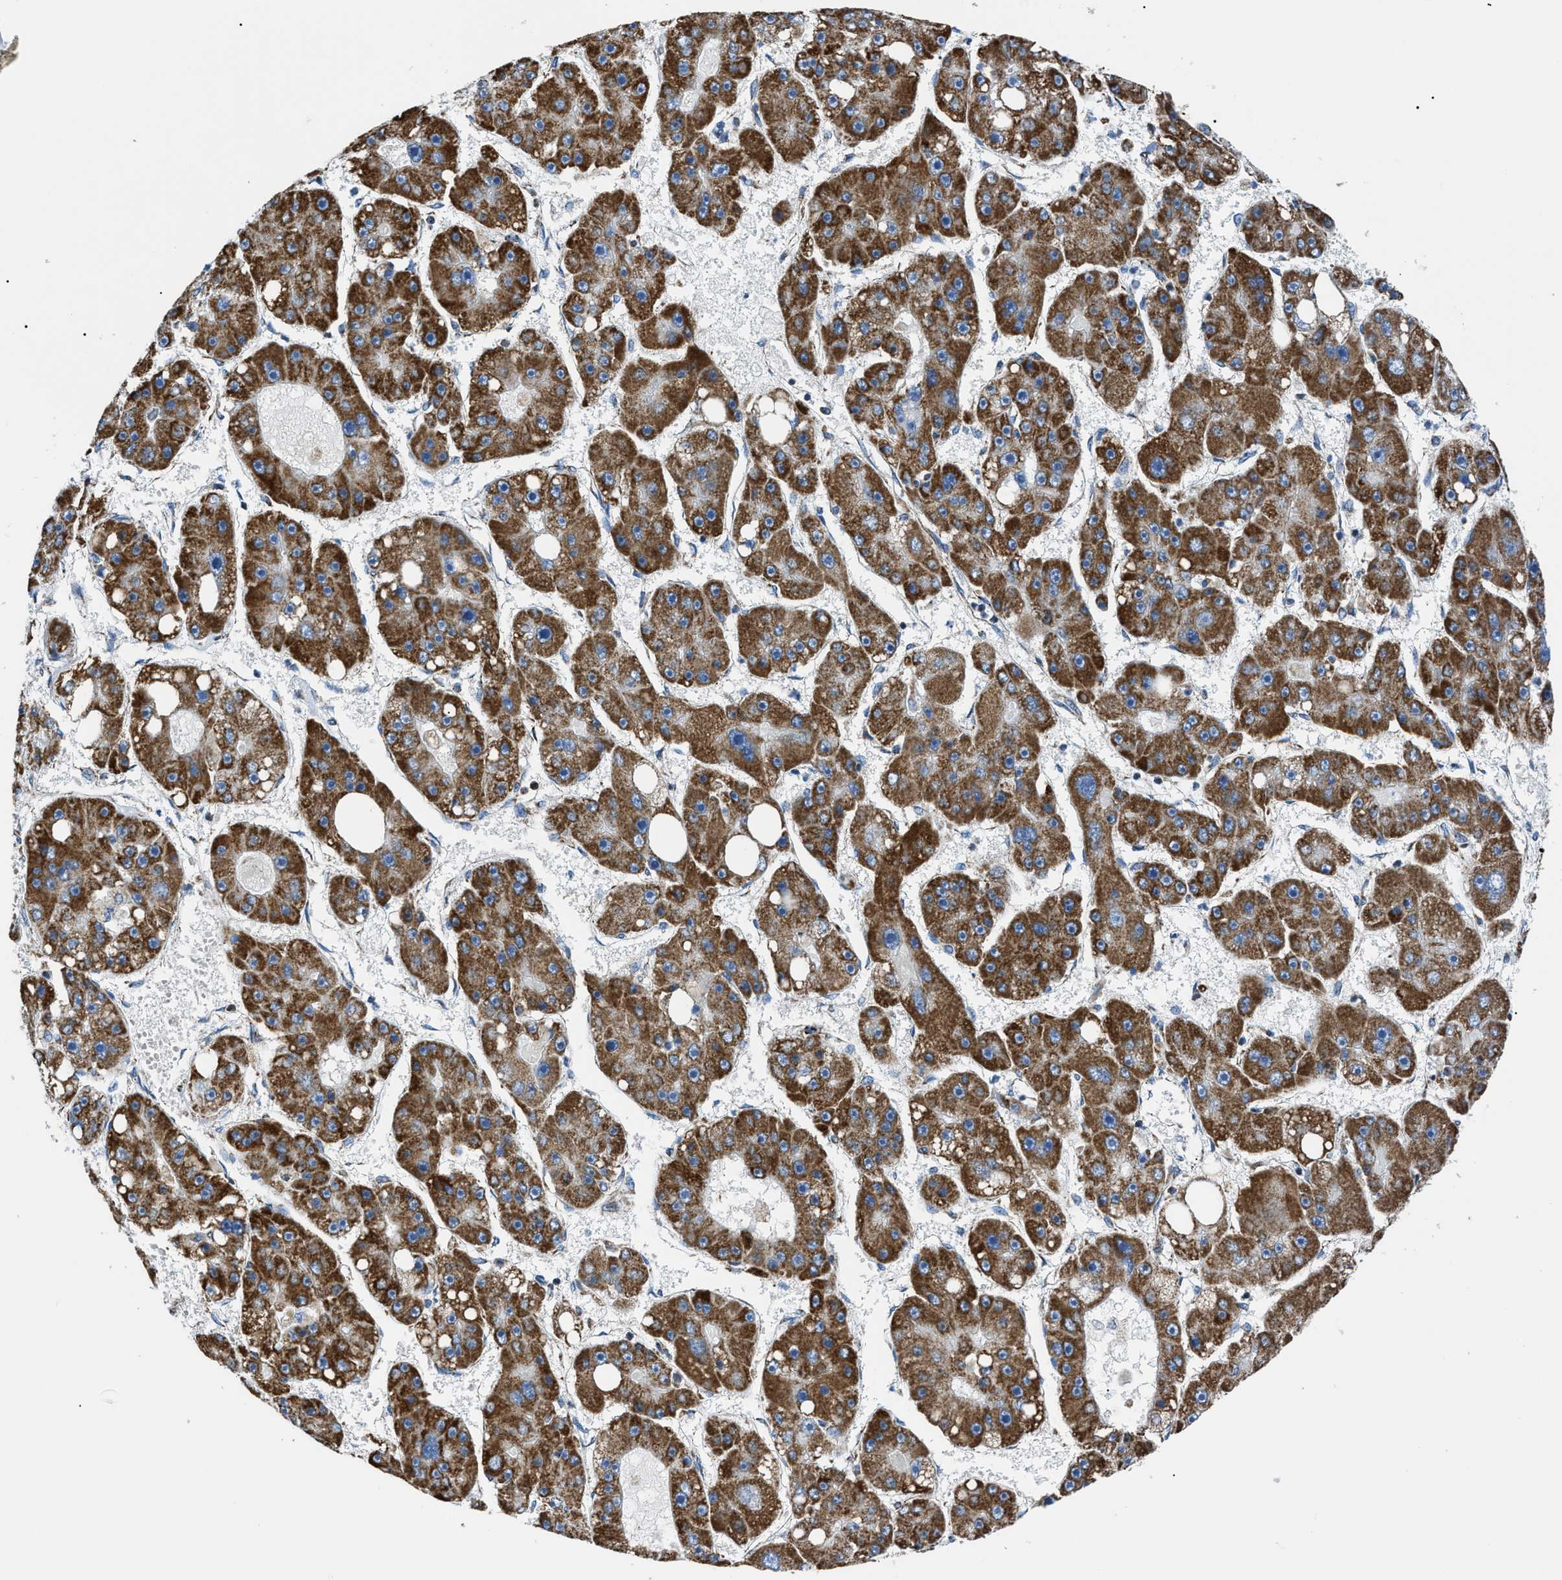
{"staining": {"intensity": "strong", "quantity": ">75%", "location": "cytoplasmic/membranous"}, "tissue": "liver cancer", "cell_type": "Tumor cells", "image_type": "cancer", "snomed": [{"axis": "morphology", "description": "Carcinoma, Hepatocellular, NOS"}, {"axis": "topography", "description": "Liver"}], "caption": "There is high levels of strong cytoplasmic/membranous expression in tumor cells of liver hepatocellular carcinoma, as demonstrated by immunohistochemical staining (brown color).", "gene": "PHB2", "patient": {"sex": "female", "age": 61}}